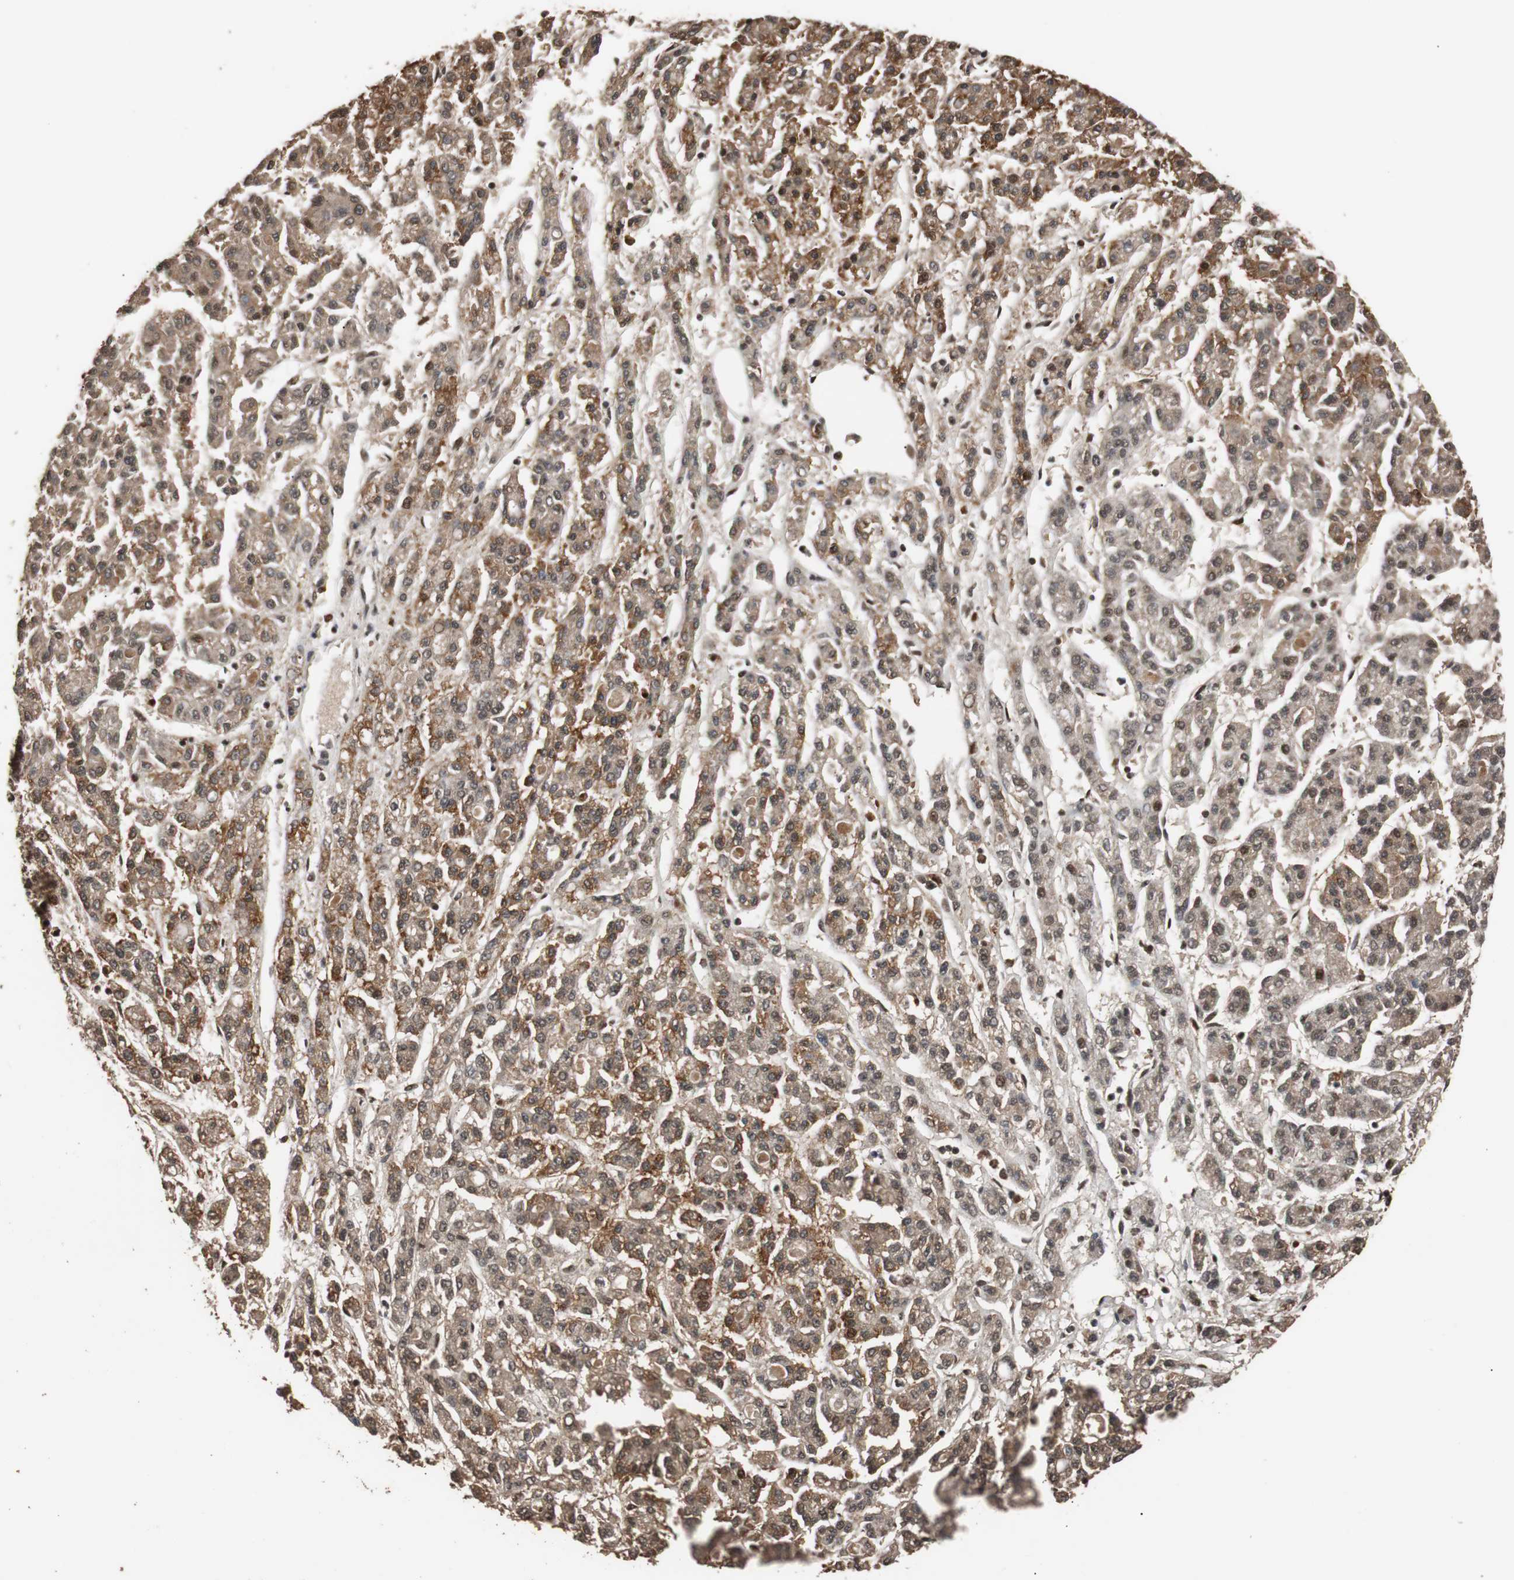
{"staining": {"intensity": "strong", "quantity": ">75%", "location": "cytoplasmic/membranous,nuclear"}, "tissue": "liver cancer", "cell_type": "Tumor cells", "image_type": "cancer", "snomed": [{"axis": "morphology", "description": "Carcinoma, Hepatocellular, NOS"}, {"axis": "topography", "description": "Liver"}], "caption": "Strong cytoplasmic/membranous and nuclear protein expression is appreciated in approximately >75% of tumor cells in liver cancer (hepatocellular carcinoma). The staining was performed using DAB, with brown indicating positive protein expression. Nuclei are stained blue with hematoxylin.", "gene": "USP31", "patient": {"sex": "male", "age": 70}}